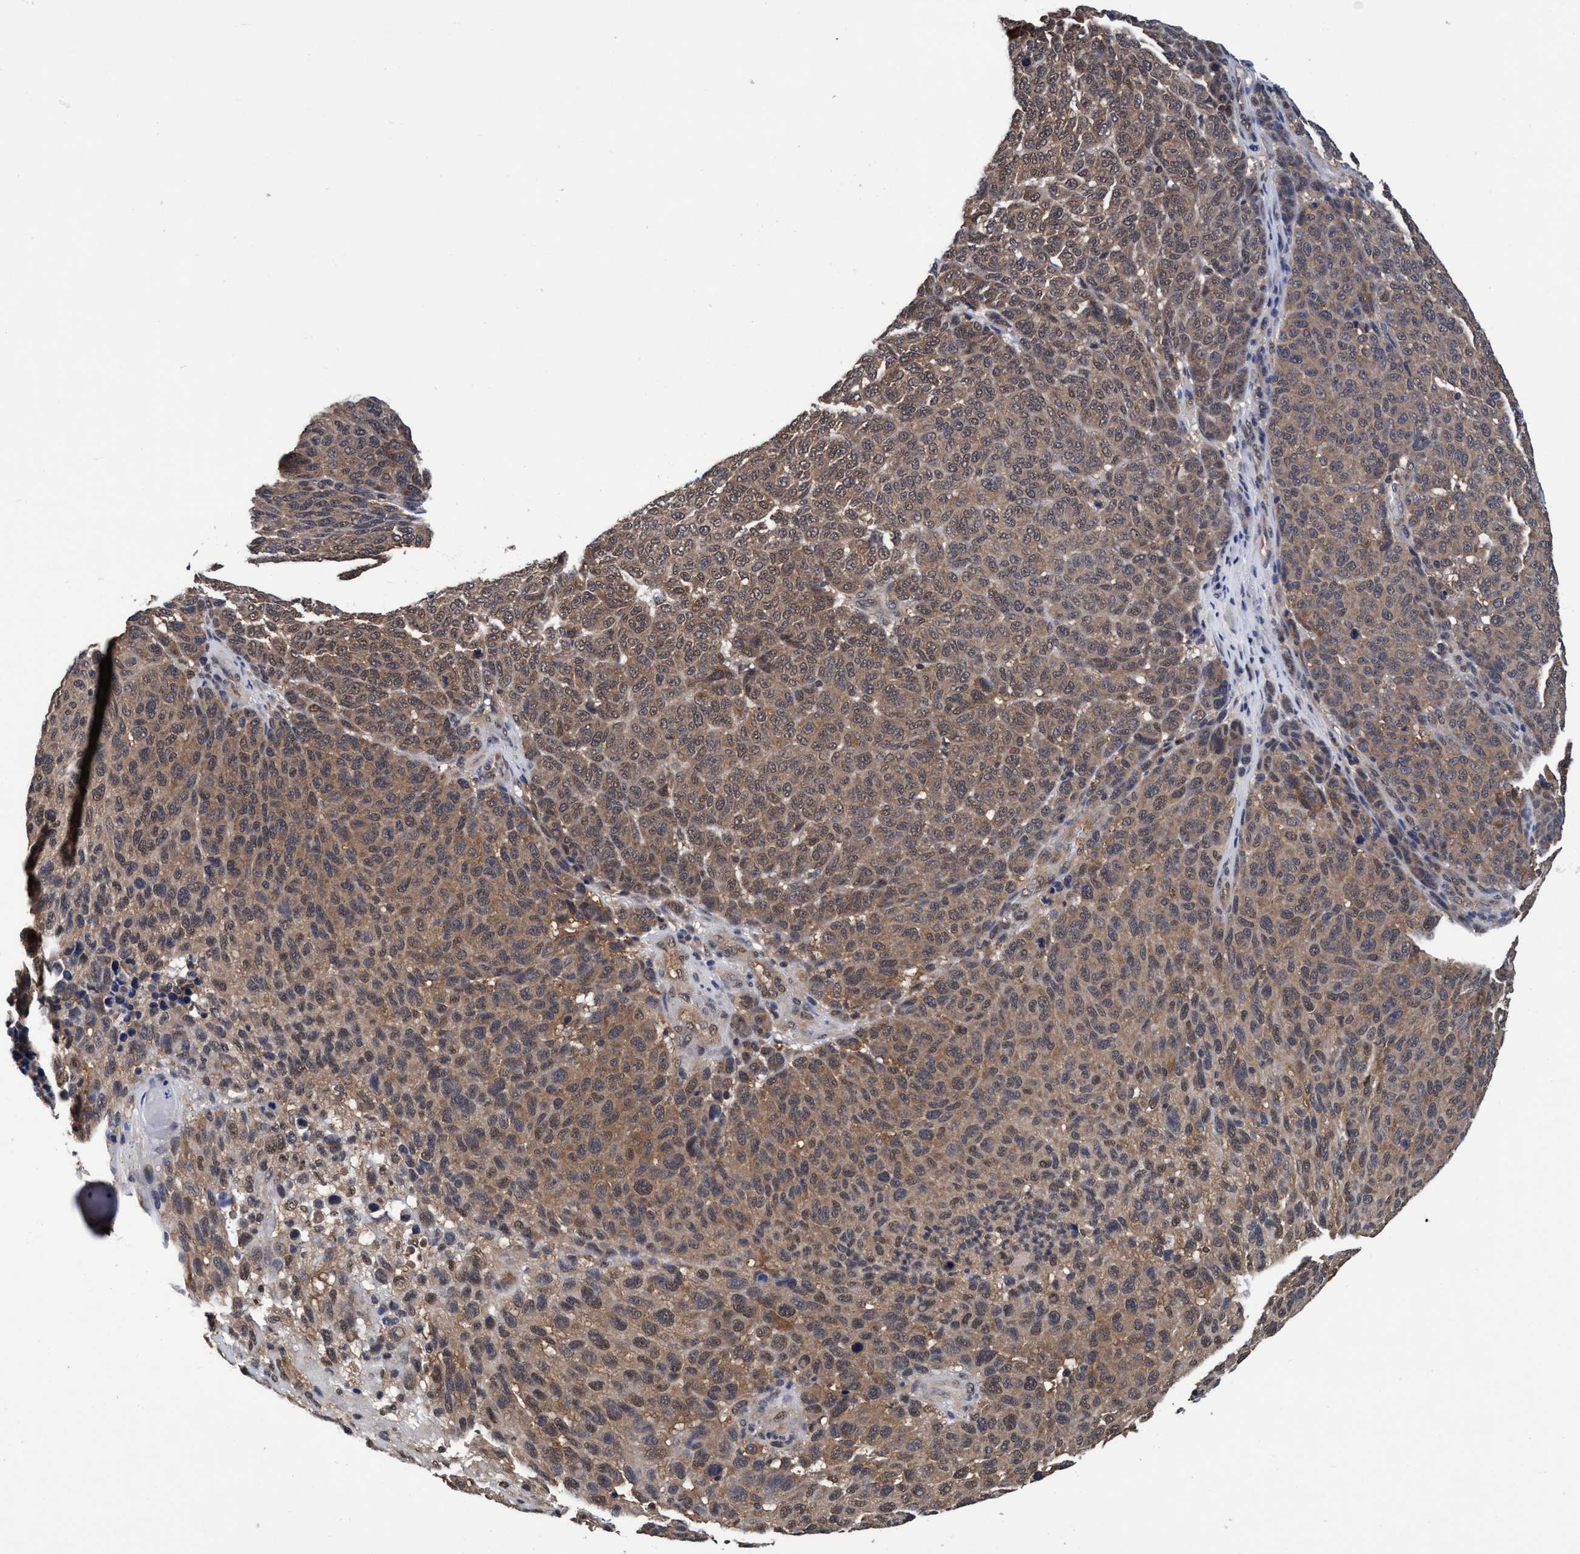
{"staining": {"intensity": "weak", "quantity": ">75%", "location": "cytoplasmic/membranous"}, "tissue": "melanoma", "cell_type": "Tumor cells", "image_type": "cancer", "snomed": [{"axis": "morphology", "description": "Malignant melanoma, NOS"}, {"axis": "topography", "description": "Skin"}], "caption": "Immunohistochemistry (DAB (3,3'-diaminobenzidine)) staining of human melanoma demonstrates weak cytoplasmic/membranous protein expression in approximately >75% of tumor cells.", "gene": "PSMD12", "patient": {"sex": "male", "age": 59}}